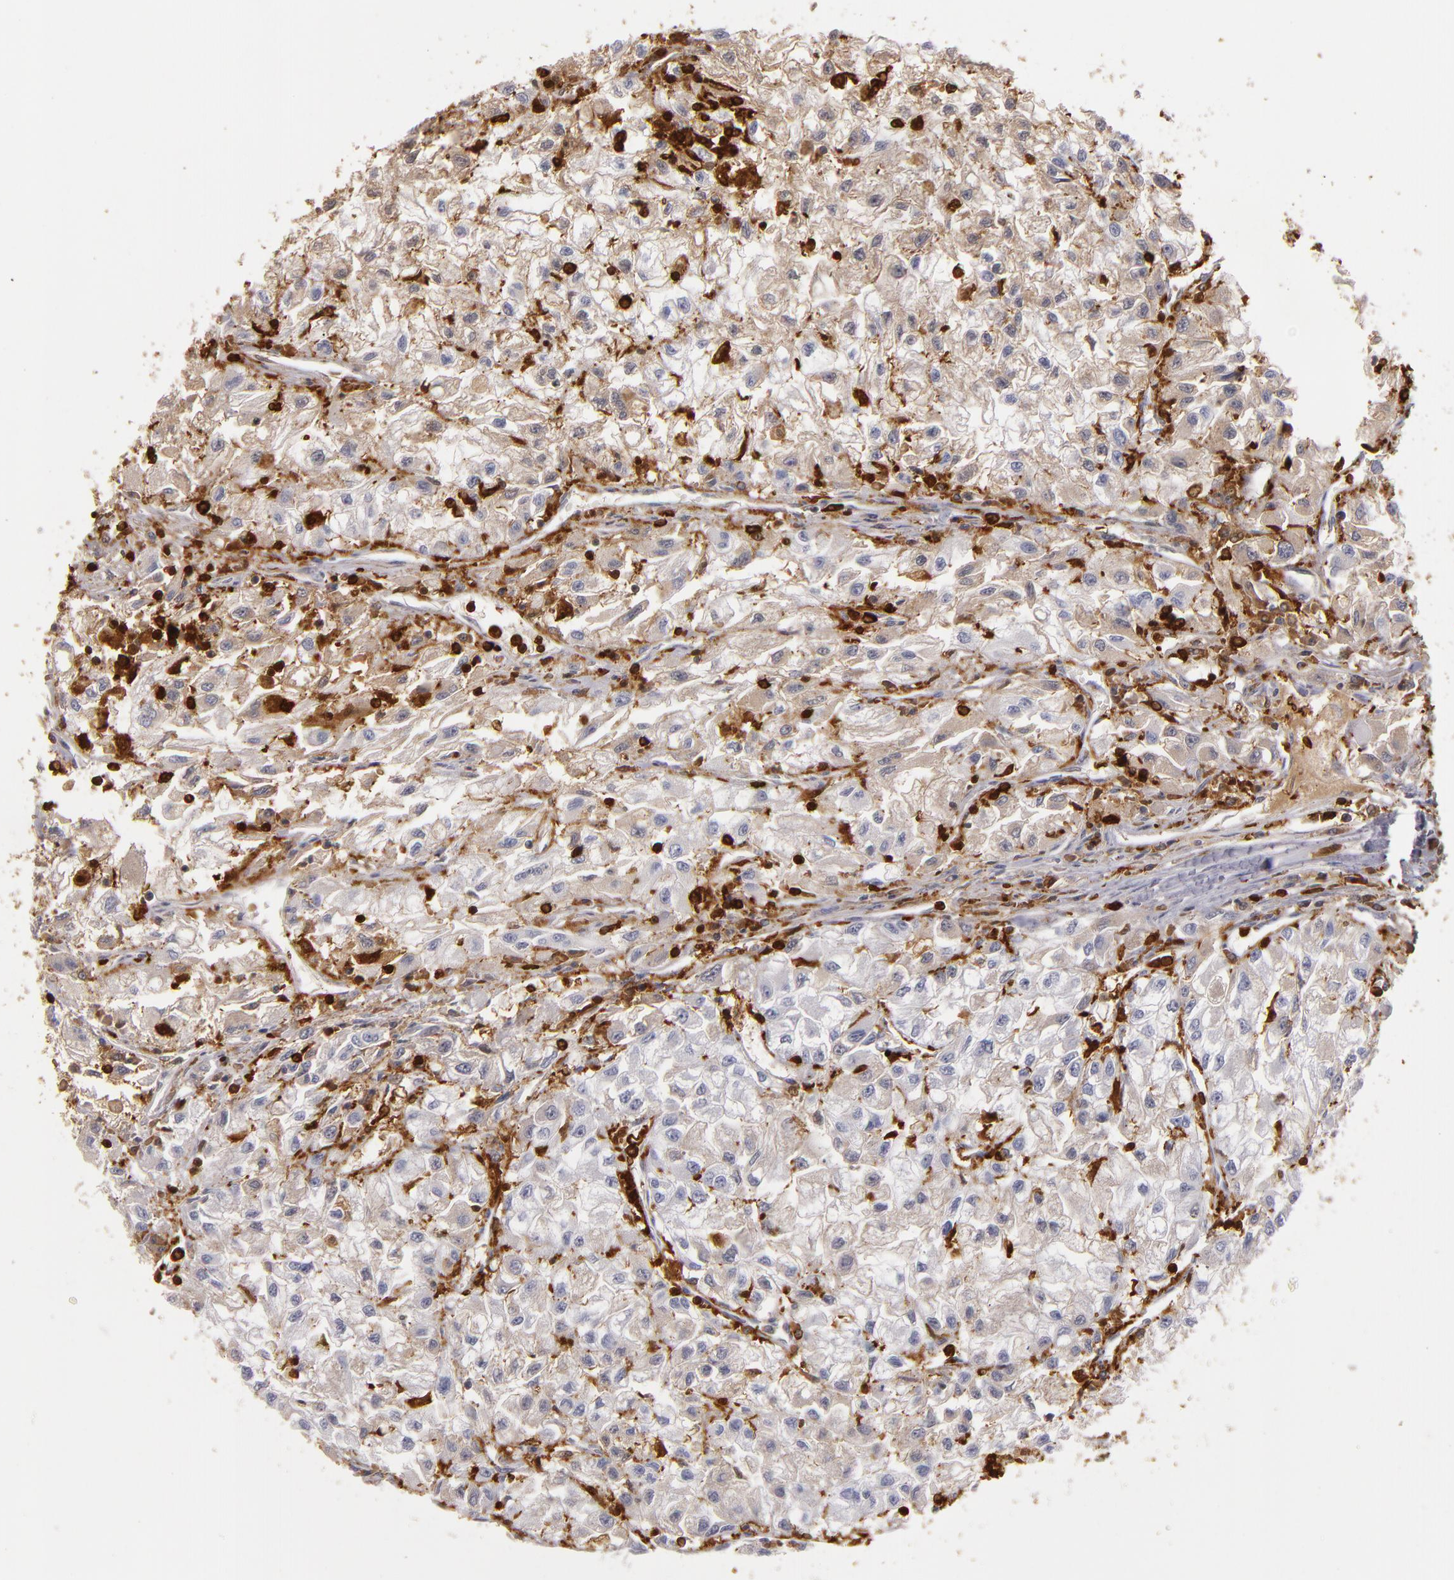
{"staining": {"intensity": "moderate", "quantity": ">75%", "location": "cytoplasmic/membranous"}, "tissue": "renal cancer", "cell_type": "Tumor cells", "image_type": "cancer", "snomed": [{"axis": "morphology", "description": "Adenocarcinoma, NOS"}, {"axis": "topography", "description": "Kidney"}], "caption": "This is an image of IHC staining of adenocarcinoma (renal), which shows moderate positivity in the cytoplasmic/membranous of tumor cells.", "gene": "WAS", "patient": {"sex": "male", "age": 59}}